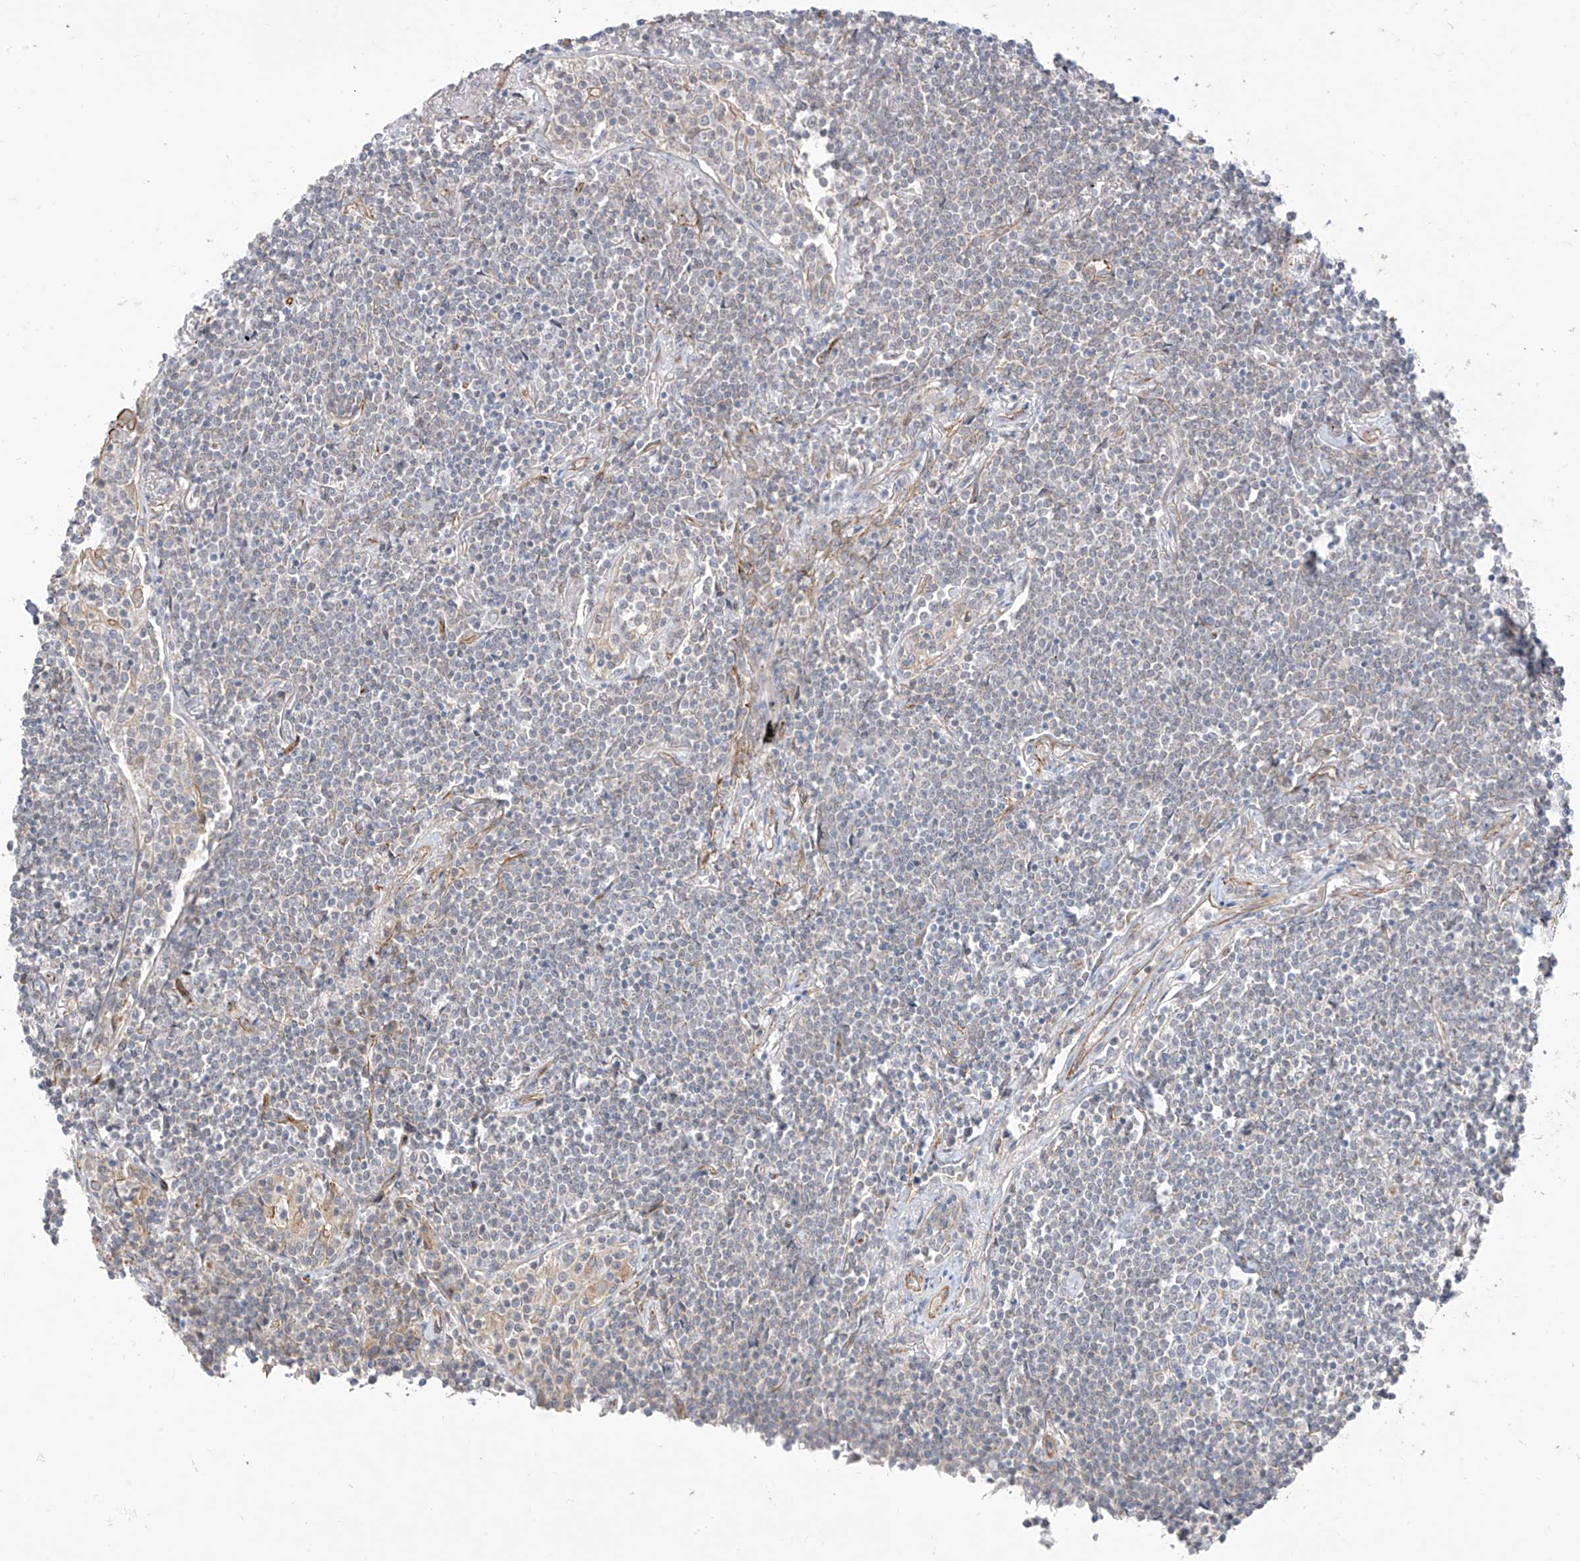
{"staining": {"intensity": "negative", "quantity": "none", "location": "none"}, "tissue": "lymphoma", "cell_type": "Tumor cells", "image_type": "cancer", "snomed": [{"axis": "morphology", "description": "Malignant lymphoma, non-Hodgkin's type, Low grade"}, {"axis": "topography", "description": "Lung"}], "caption": "This is a histopathology image of immunohistochemistry staining of lymphoma, which shows no staining in tumor cells.", "gene": "EPHX4", "patient": {"sex": "female", "age": 71}}